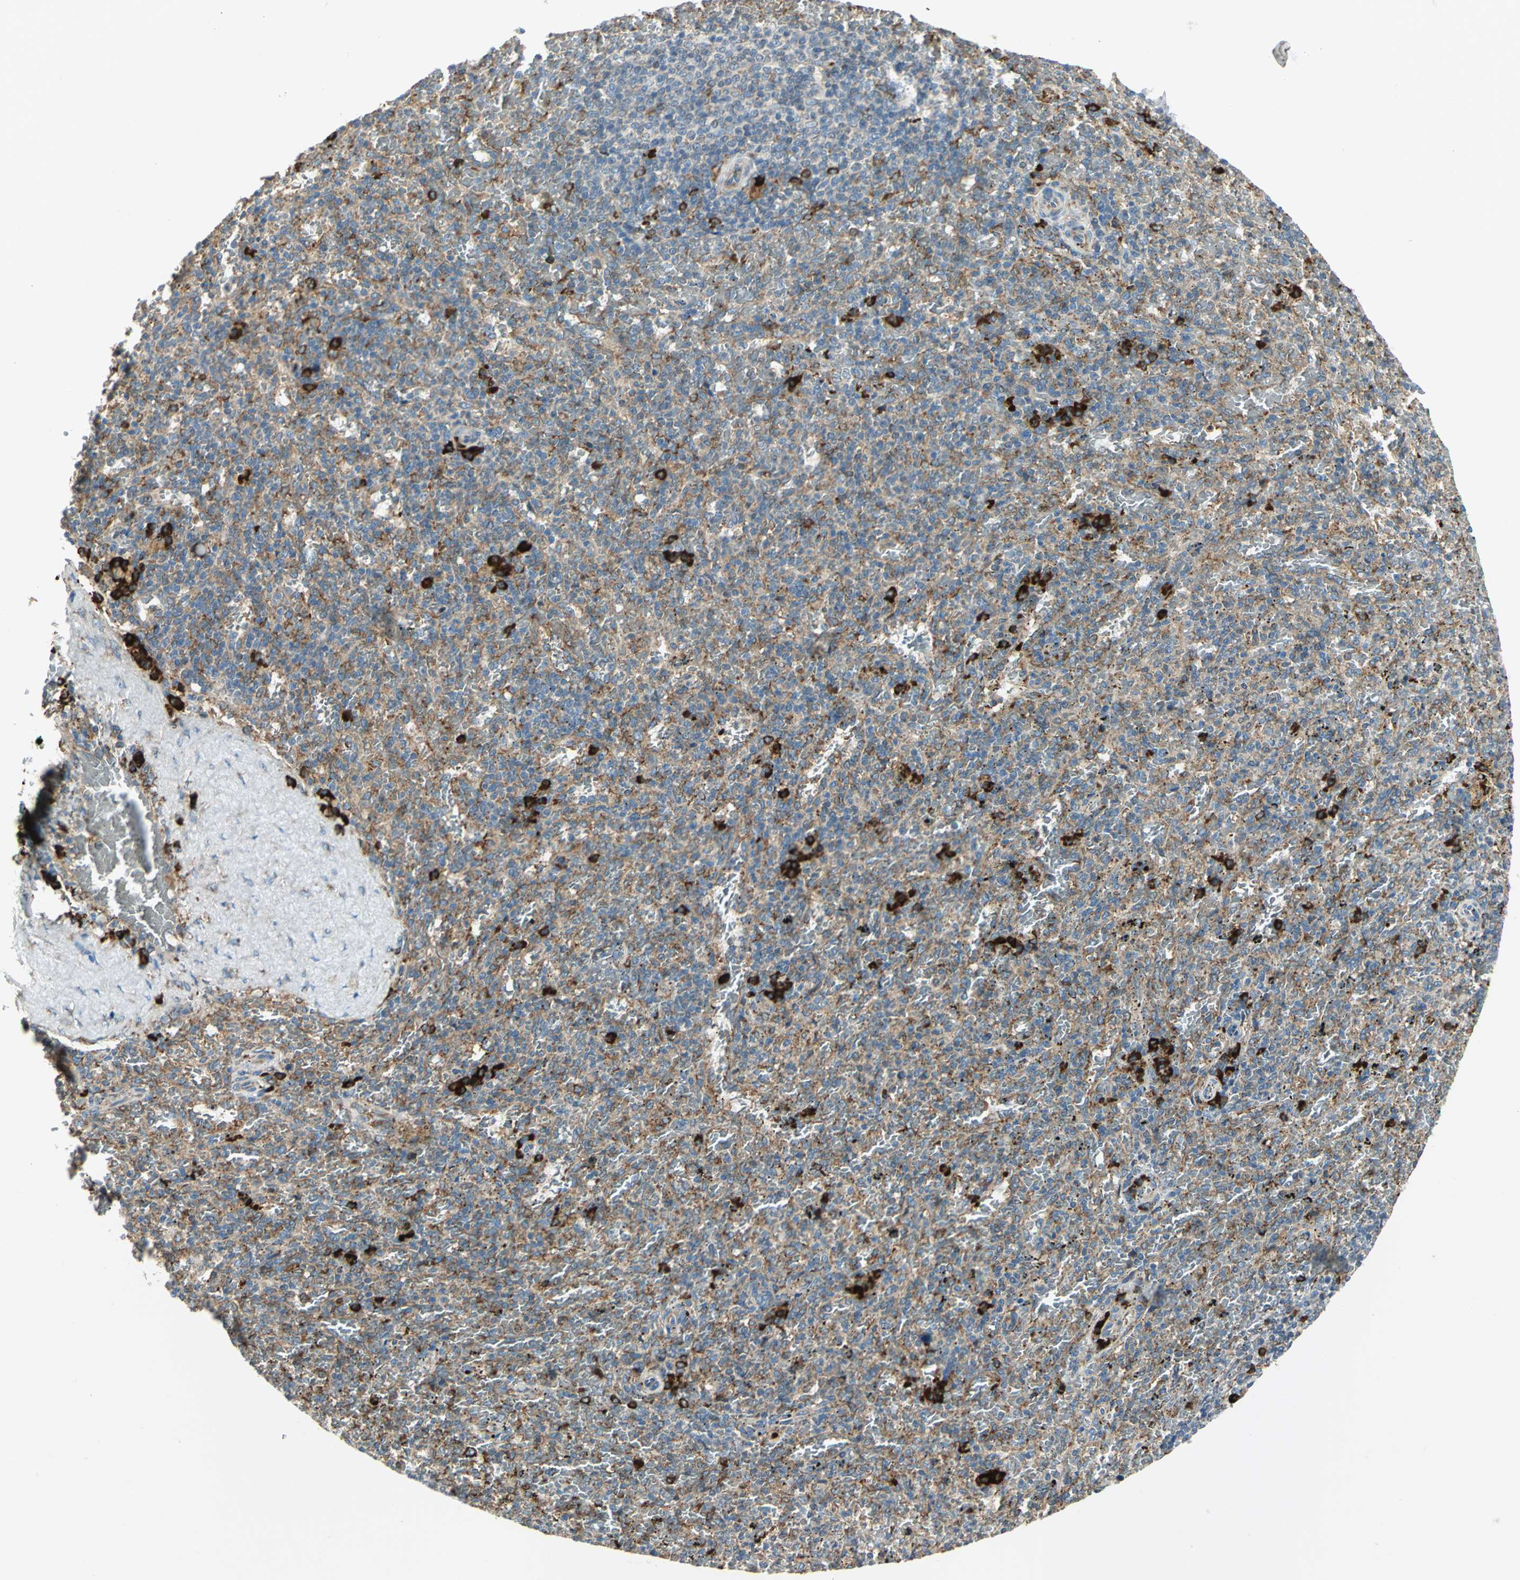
{"staining": {"intensity": "moderate", "quantity": ">75%", "location": "cytoplasmic/membranous"}, "tissue": "spleen", "cell_type": "Cells in red pulp", "image_type": "normal", "snomed": [{"axis": "morphology", "description": "Normal tissue, NOS"}, {"axis": "topography", "description": "Spleen"}], "caption": "Protein staining exhibits moderate cytoplasmic/membranous expression in about >75% of cells in red pulp in benign spleen.", "gene": "PDIA4", "patient": {"sex": "female", "age": 43}}